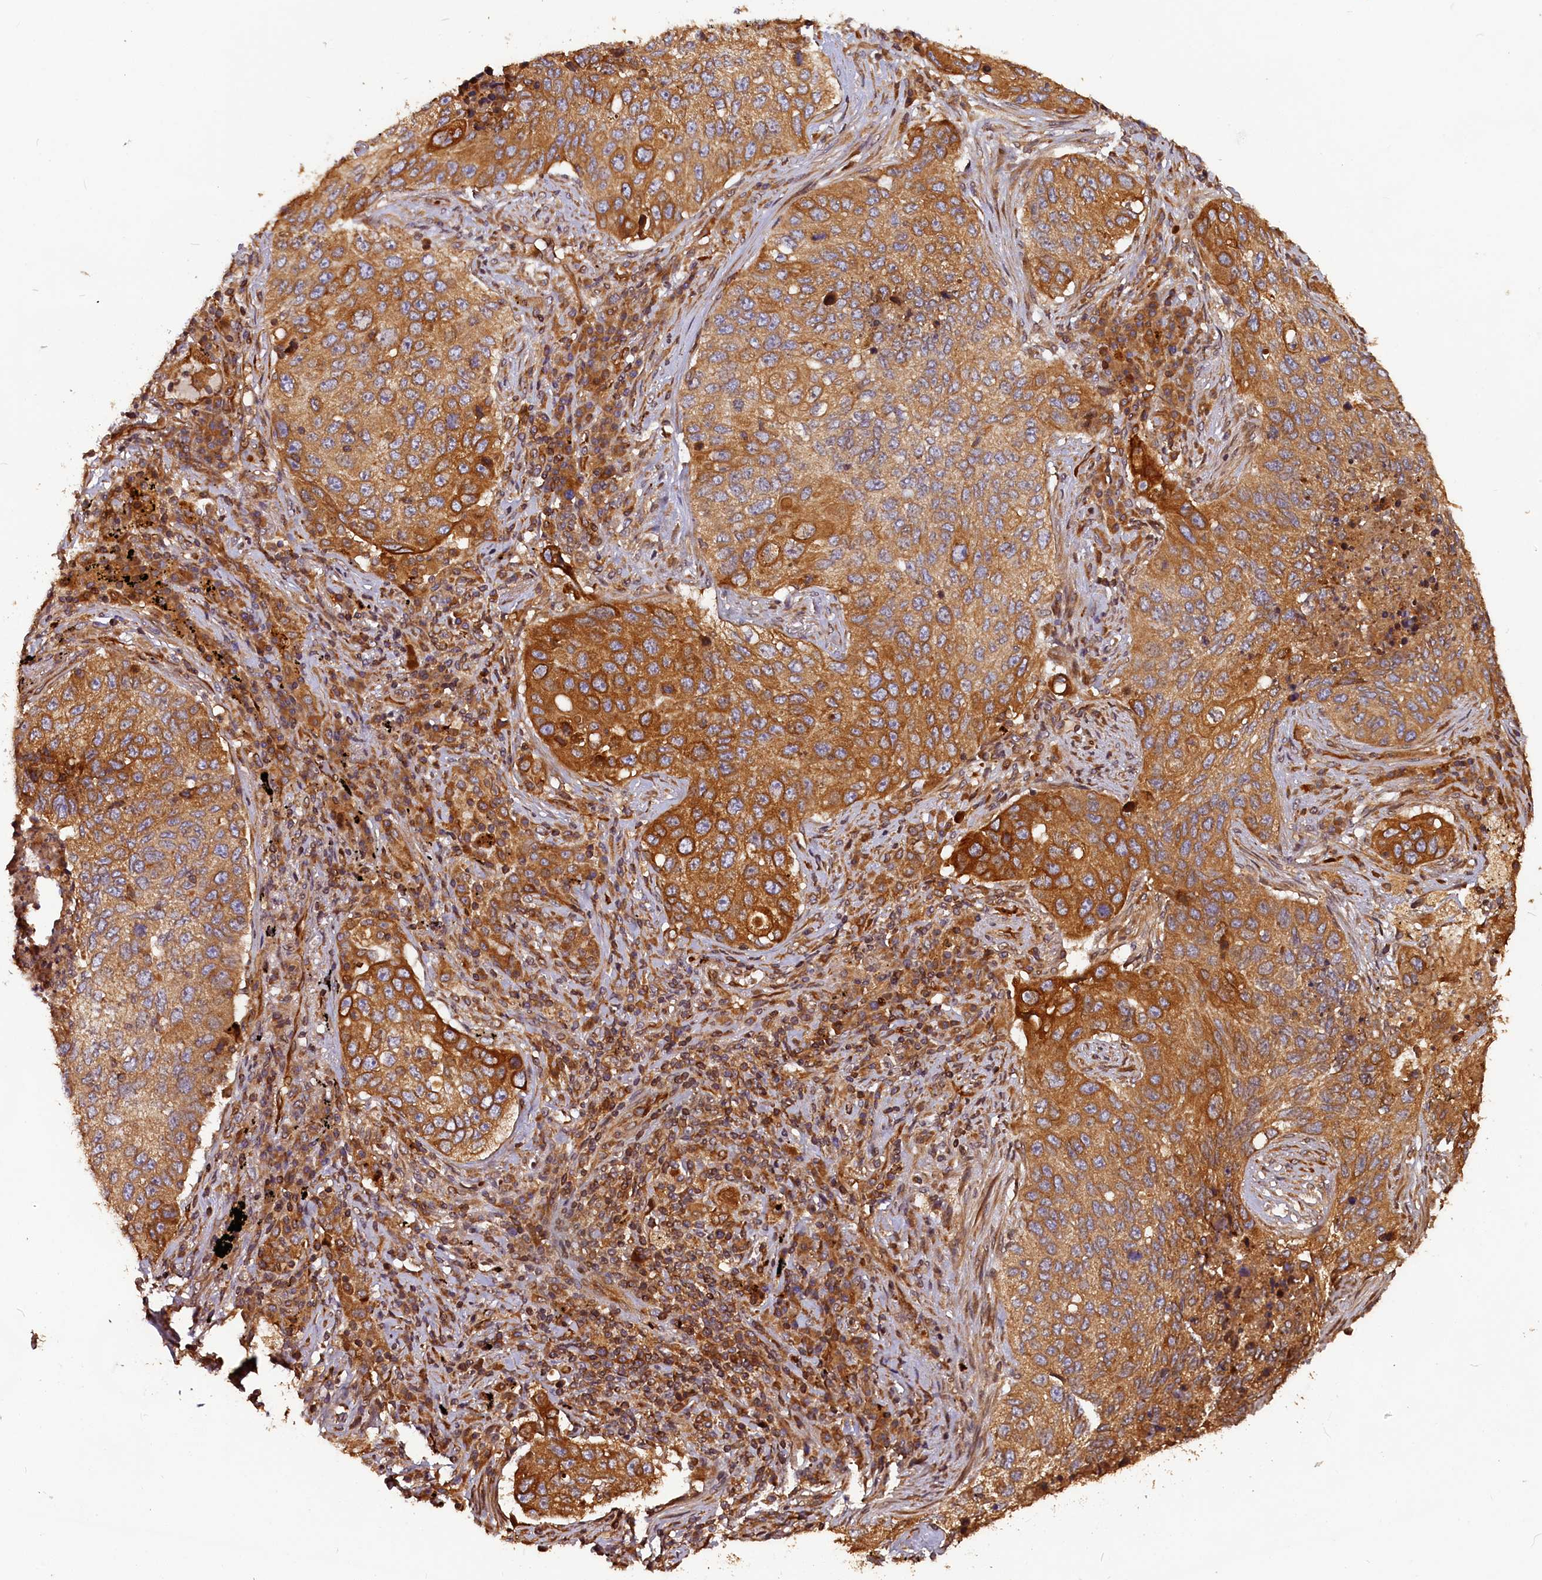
{"staining": {"intensity": "strong", "quantity": ">75%", "location": "cytoplasmic/membranous"}, "tissue": "lung cancer", "cell_type": "Tumor cells", "image_type": "cancer", "snomed": [{"axis": "morphology", "description": "Squamous cell carcinoma, NOS"}, {"axis": "topography", "description": "Lung"}], "caption": "A high-resolution micrograph shows immunohistochemistry (IHC) staining of squamous cell carcinoma (lung), which demonstrates strong cytoplasmic/membranous positivity in approximately >75% of tumor cells.", "gene": "HMOX2", "patient": {"sex": "female", "age": 63}}